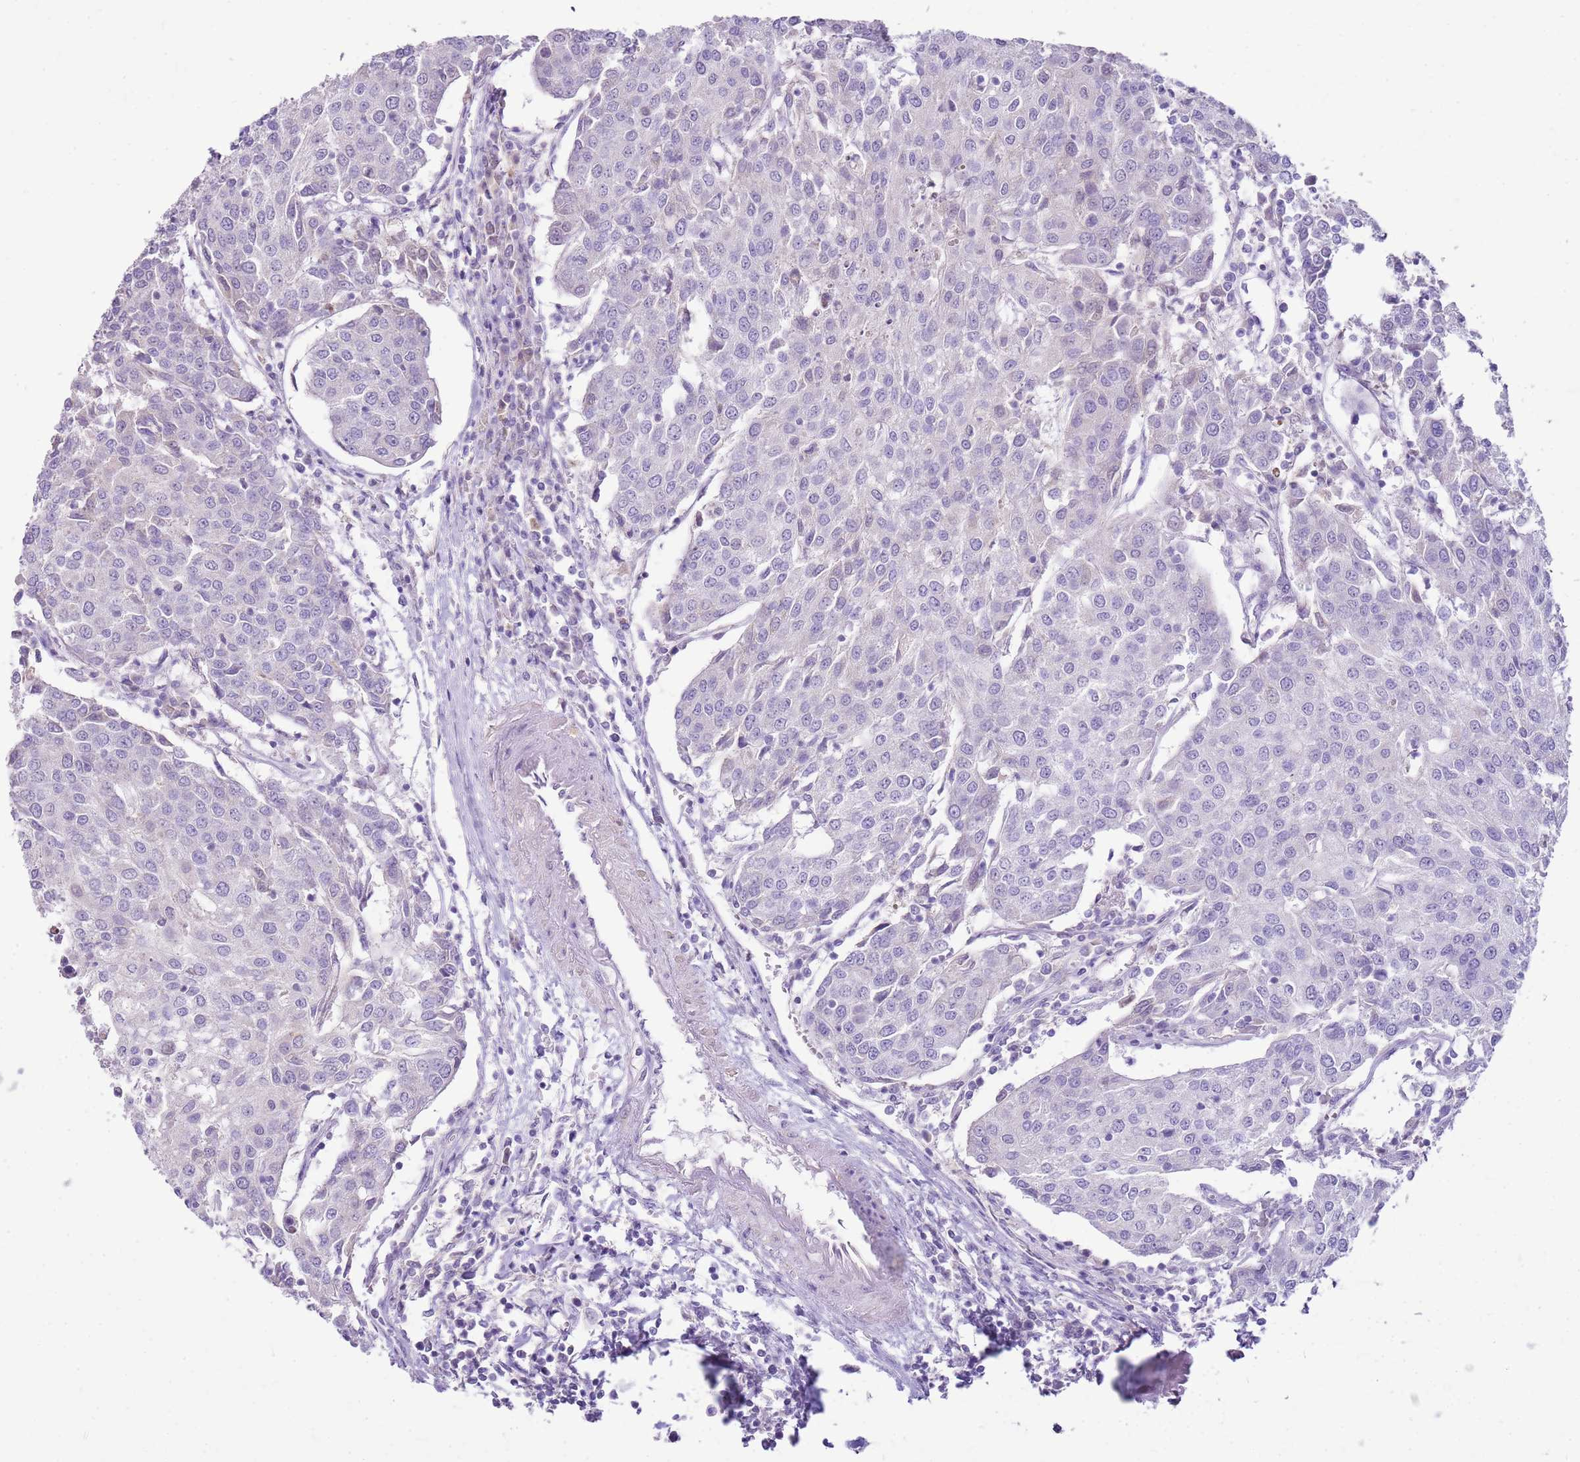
{"staining": {"intensity": "negative", "quantity": "none", "location": "none"}, "tissue": "urothelial cancer", "cell_type": "Tumor cells", "image_type": "cancer", "snomed": [{"axis": "morphology", "description": "Urothelial carcinoma, High grade"}, {"axis": "topography", "description": "Urinary bladder"}], "caption": "Tumor cells are negative for protein expression in human urothelial cancer. (Brightfield microscopy of DAB (3,3'-diaminobenzidine) immunohistochemistry (IHC) at high magnification).", "gene": "FABP2", "patient": {"sex": "female", "age": 85}}